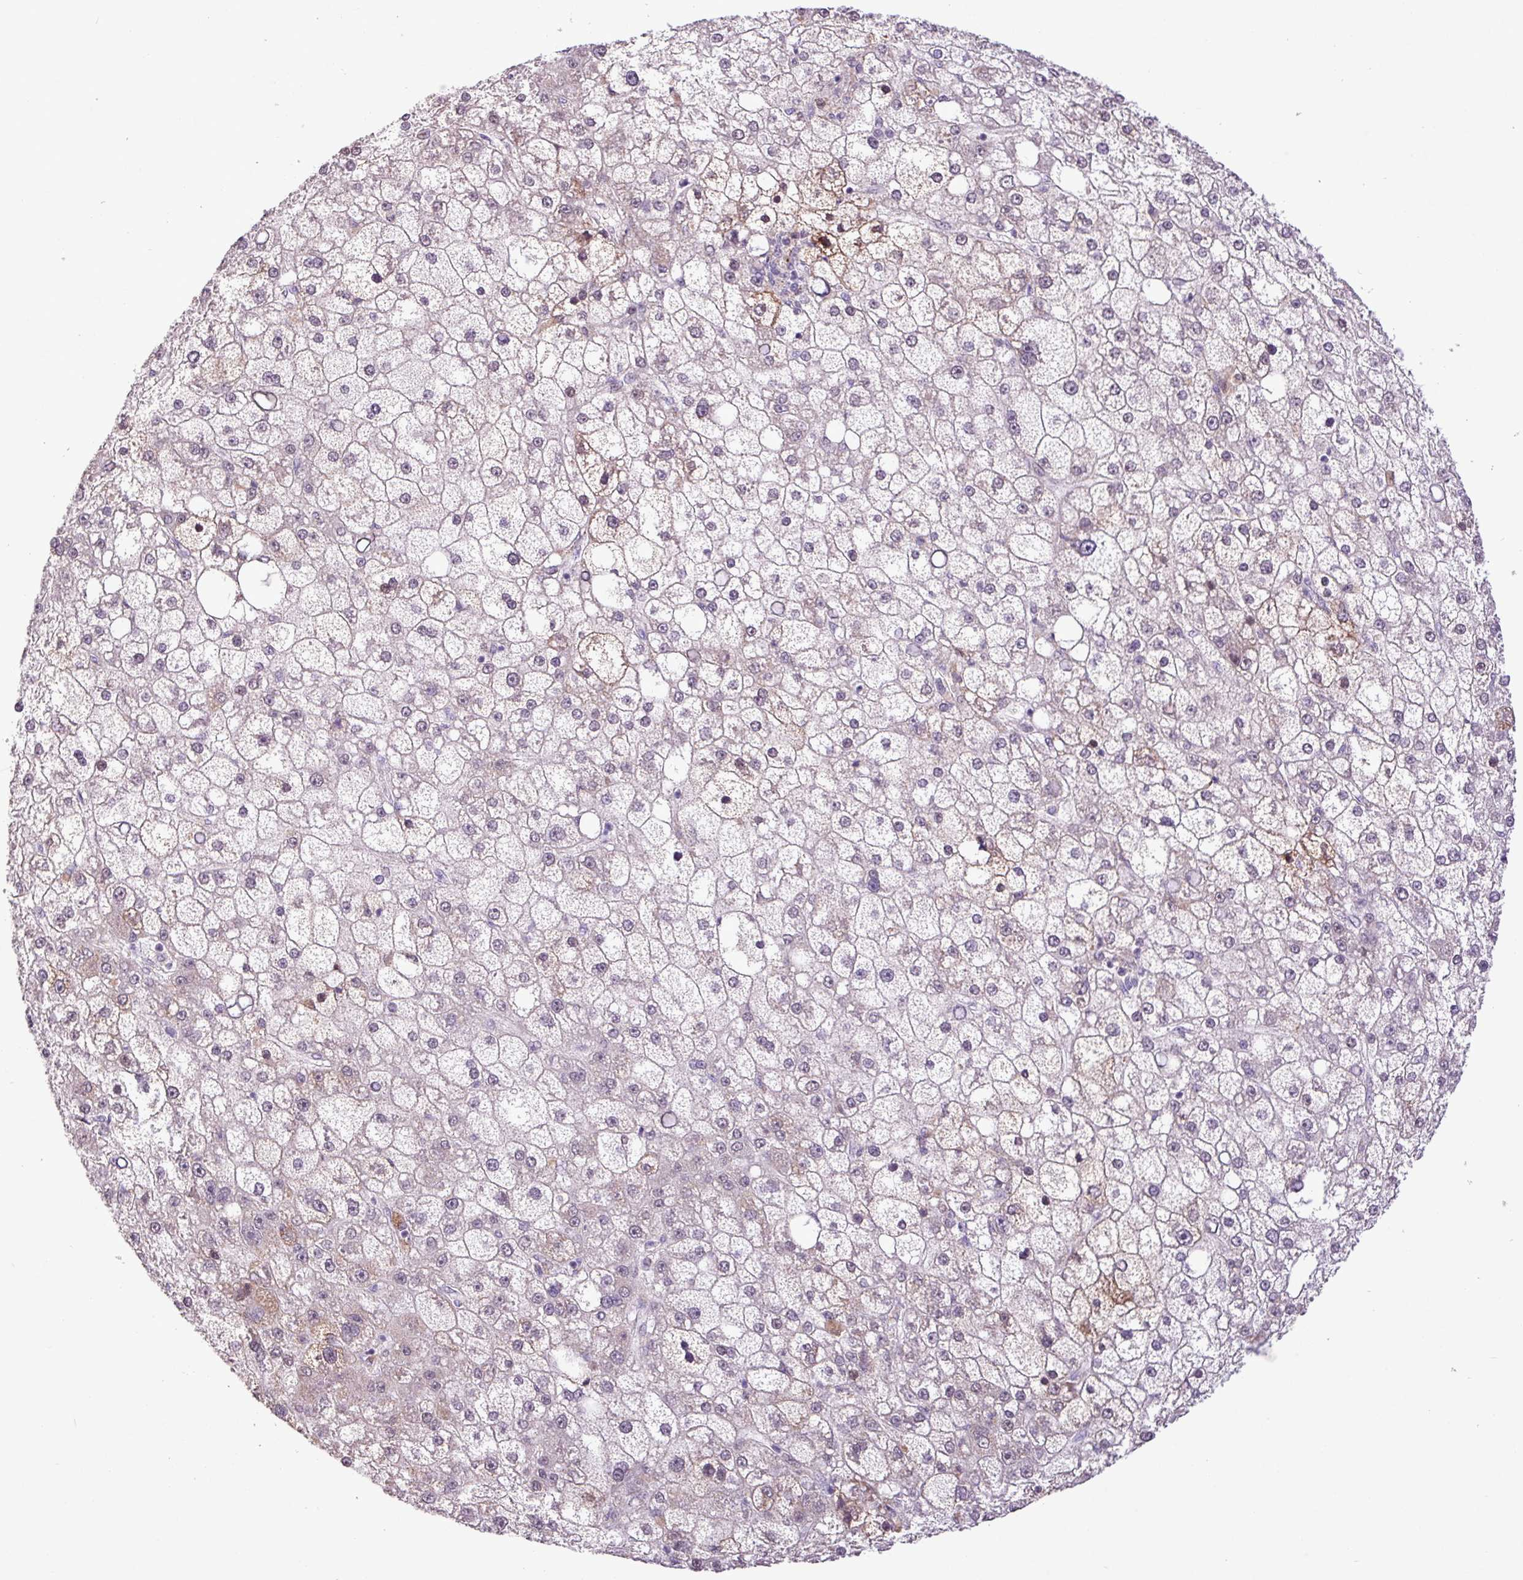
{"staining": {"intensity": "negative", "quantity": "none", "location": "none"}, "tissue": "liver cancer", "cell_type": "Tumor cells", "image_type": "cancer", "snomed": [{"axis": "morphology", "description": "Carcinoma, Hepatocellular, NOS"}, {"axis": "topography", "description": "Liver"}], "caption": "This is an IHC histopathology image of liver hepatocellular carcinoma. There is no expression in tumor cells.", "gene": "RPP25L", "patient": {"sex": "male", "age": 67}}